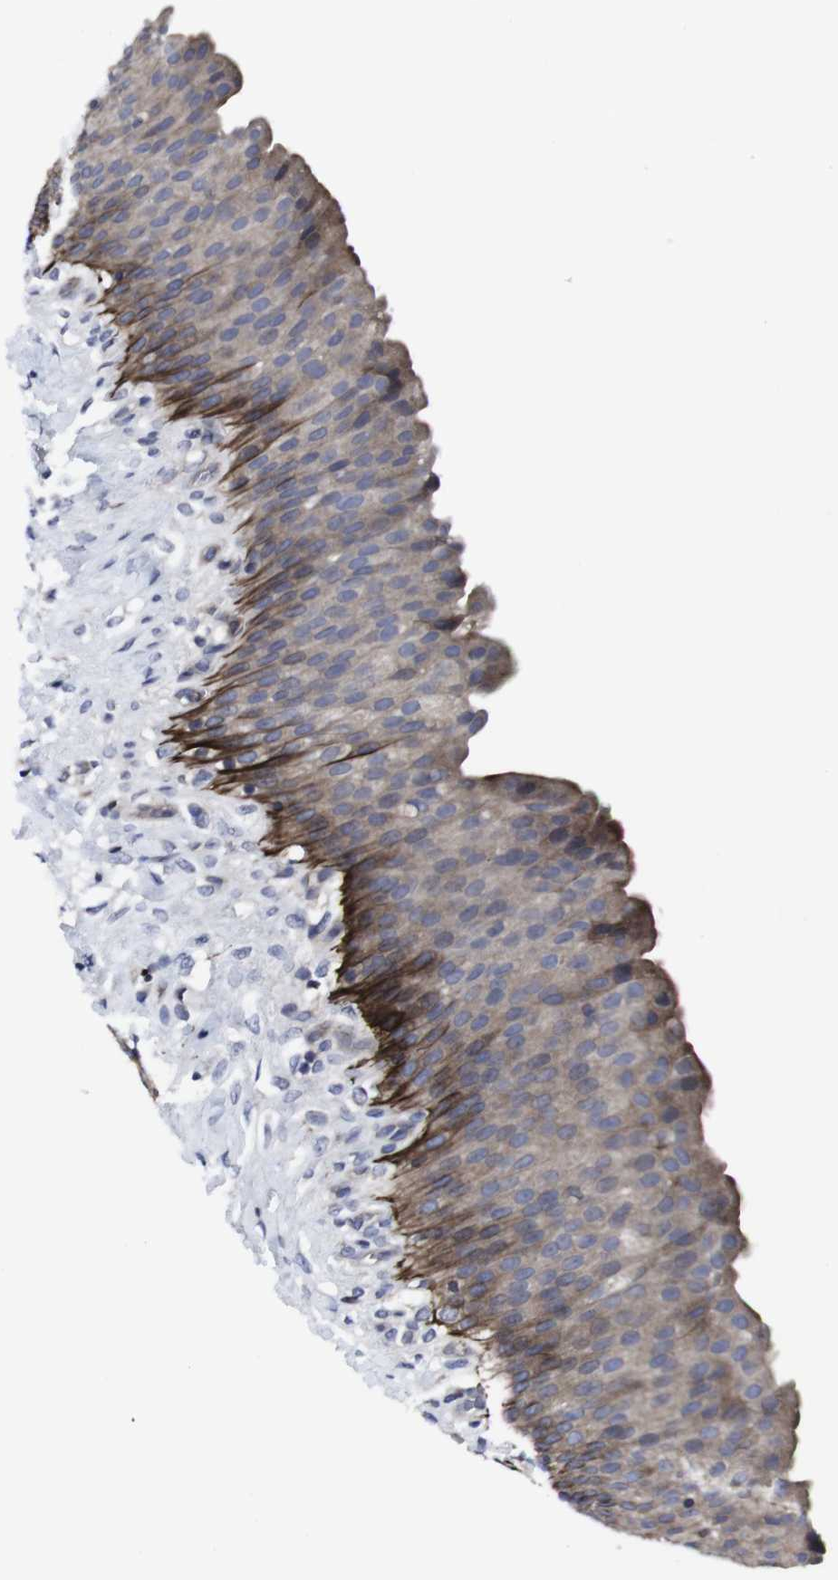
{"staining": {"intensity": "moderate", "quantity": "<25%", "location": "cytoplasmic/membranous"}, "tissue": "urinary bladder", "cell_type": "Urothelial cells", "image_type": "normal", "snomed": [{"axis": "morphology", "description": "Normal tissue, NOS"}, {"axis": "topography", "description": "Urinary bladder"}], "caption": "Protein staining of unremarkable urinary bladder shows moderate cytoplasmic/membranous staining in approximately <25% of urothelial cells.", "gene": "HPRT1", "patient": {"sex": "female", "age": 79}}